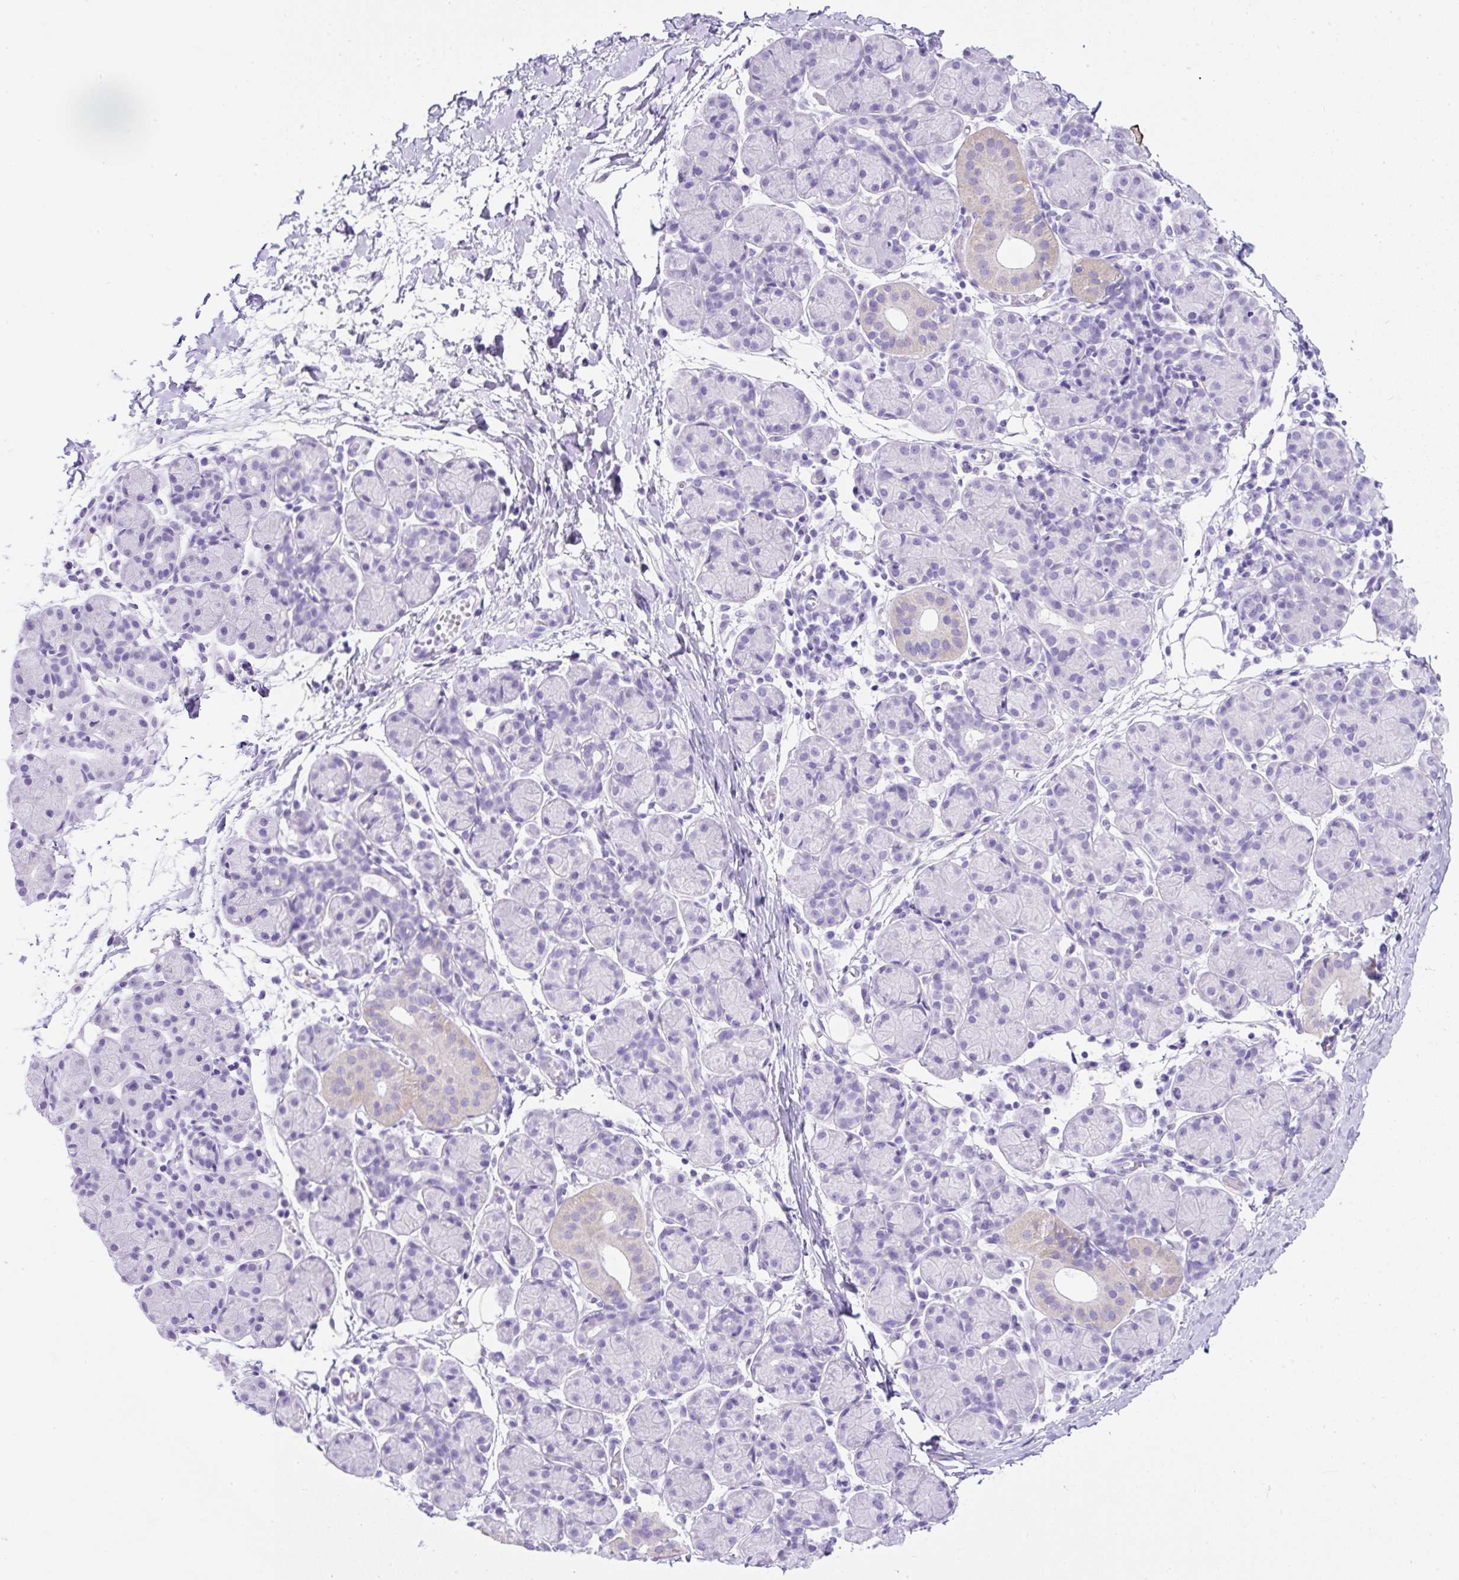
{"staining": {"intensity": "negative", "quantity": "none", "location": "none"}, "tissue": "salivary gland", "cell_type": "Glandular cells", "image_type": "normal", "snomed": [{"axis": "morphology", "description": "Normal tissue, NOS"}, {"axis": "morphology", "description": "Inflammation, NOS"}, {"axis": "topography", "description": "Lymph node"}, {"axis": "topography", "description": "Salivary gland"}], "caption": "Immunohistochemical staining of unremarkable salivary gland shows no significant expression in glandular cells.", "gene": "KRT12", "patient": {"sex": "male", "age": 3}}